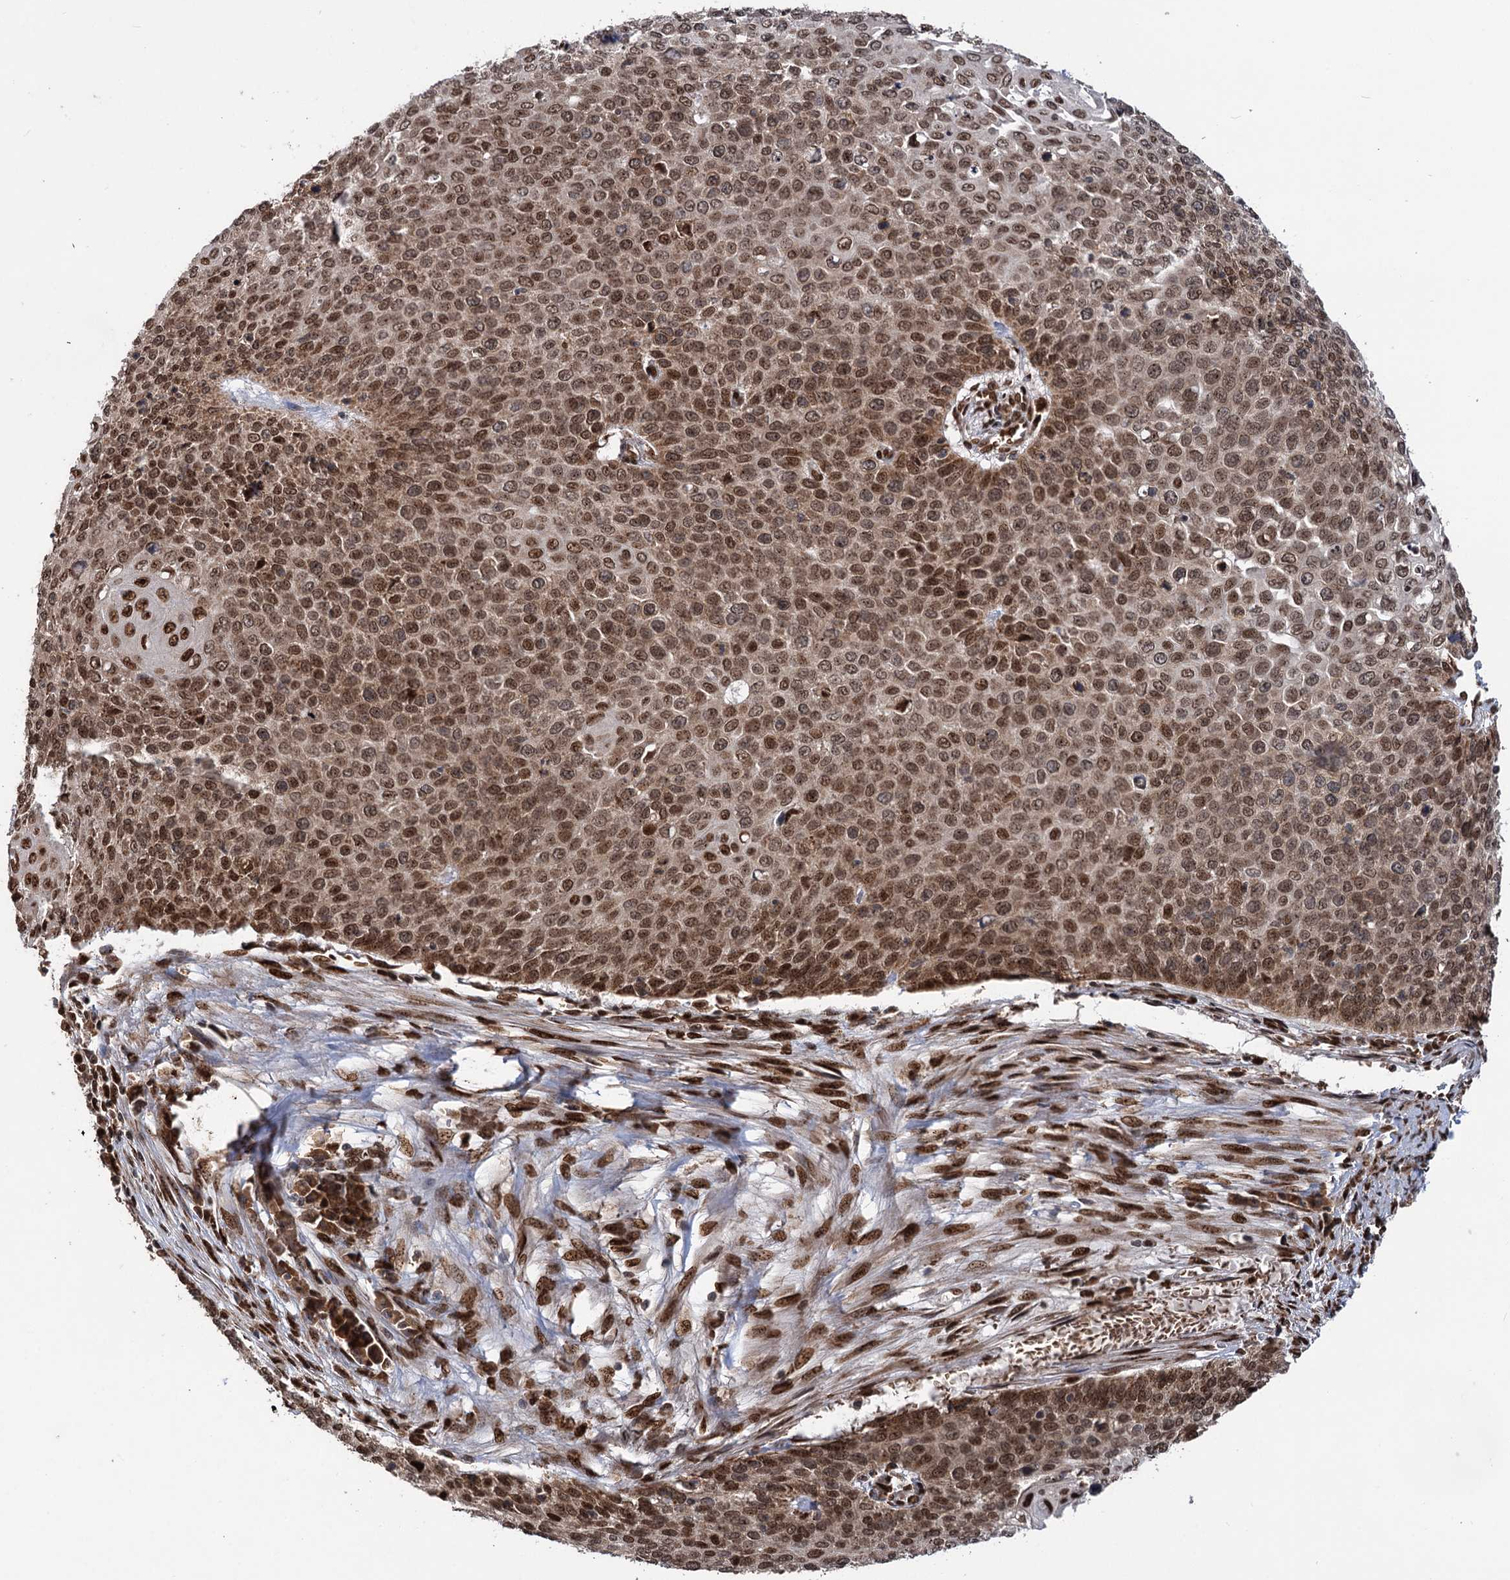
{"staining": {"intensity": "moderate", "quantity": ">75%", "location": "cytoplasmic/membranous,nuclear"}, "tissue": "cervical cancer", "cell_type": "Tumor cells", "image_type": "cancer", "snomed": [{"axis": "morphology", "description": "Squamous cell carcinoma, NOS"}, {"axis": "topography", "description": "Cervix"}], "caption": "Protein expression analysis of human cervical cancer reveals moderate cytoplasmic/membranous and nuclear positivity in approximately >75% of tumor cells.", "gene": "MESD", "patient": {"sex": "female", "age": 39}}